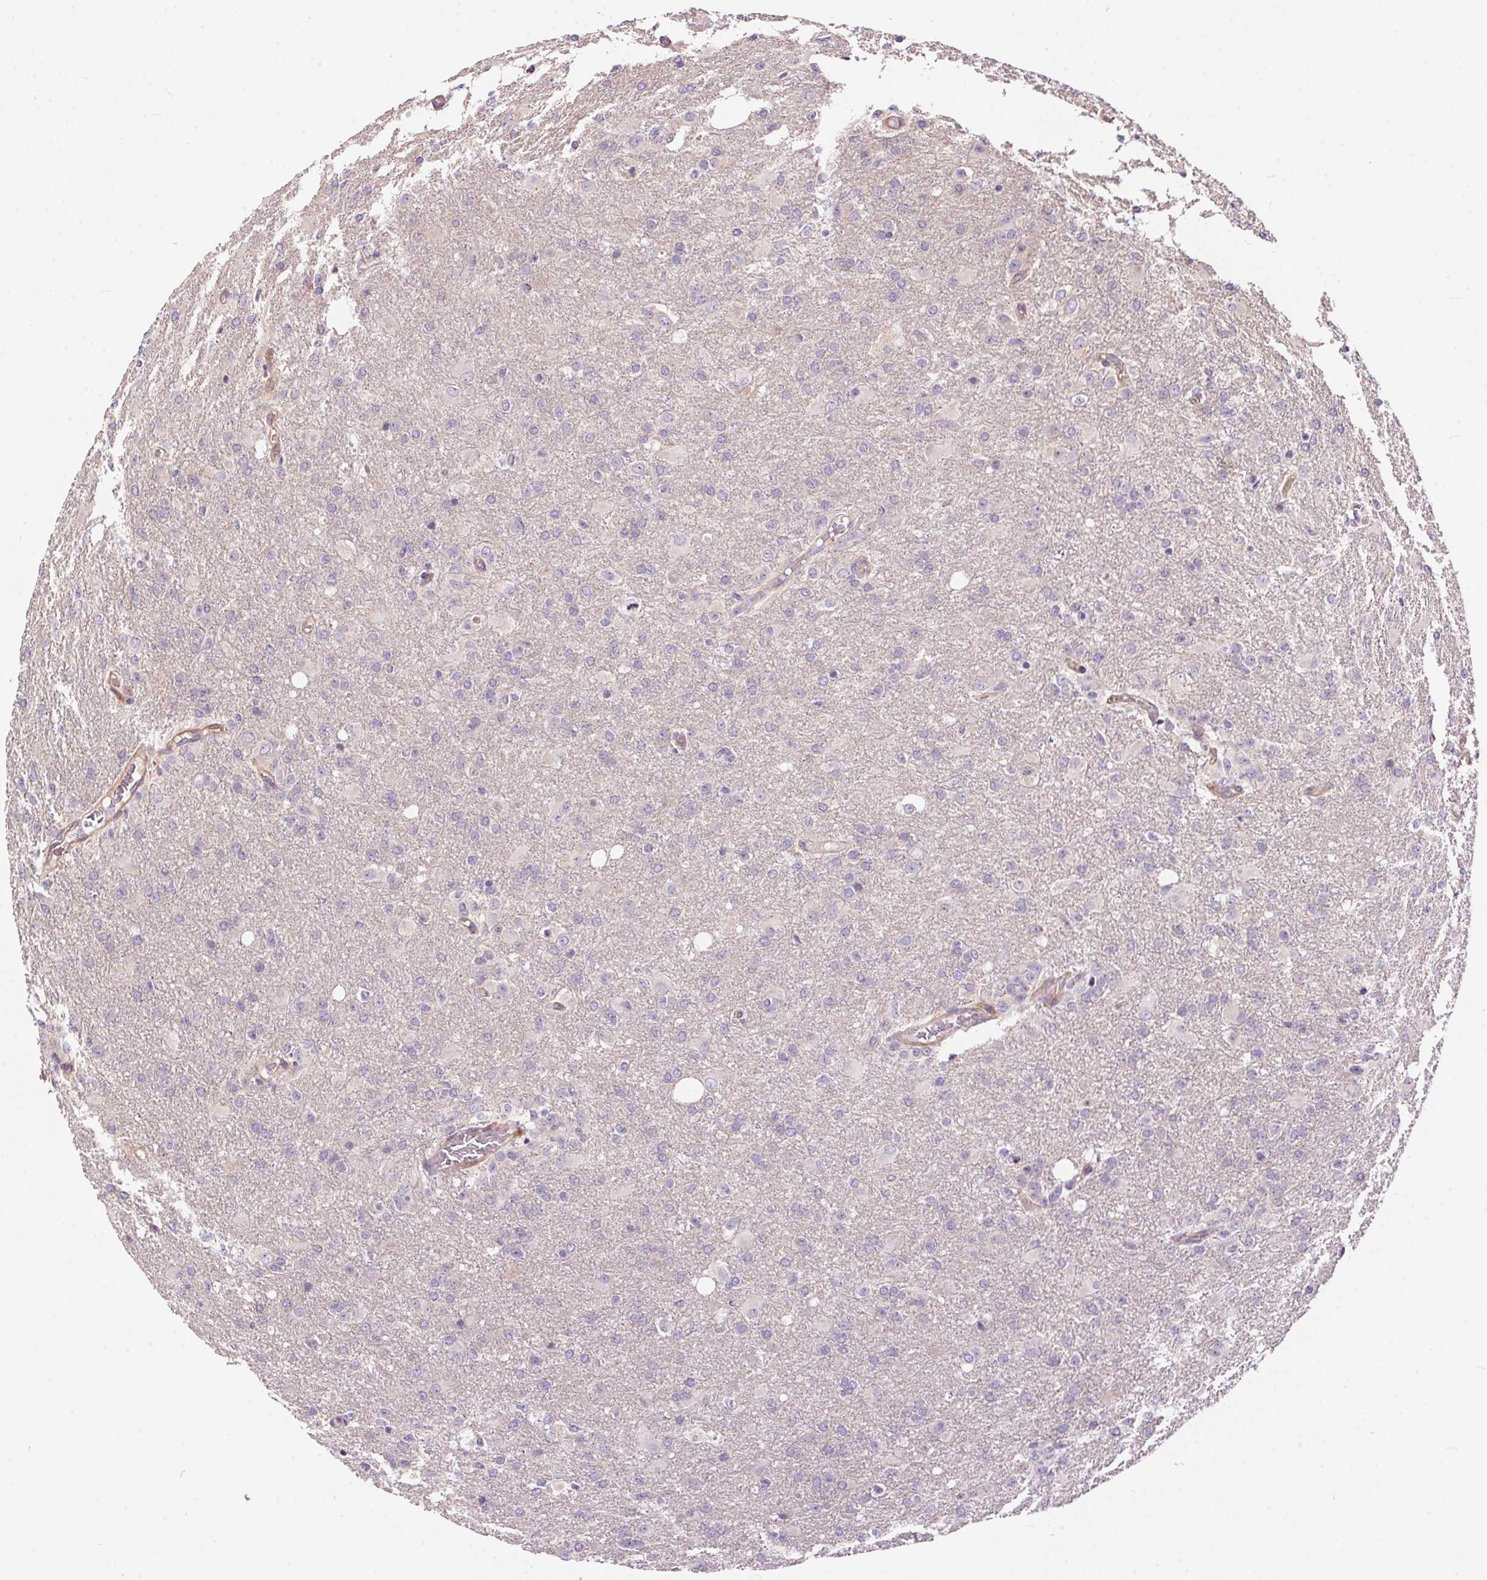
{"staining": {"intensity": "negative", "quantity": "none", "location": "none"}, "tissue": "glioma", "cell_type": "Tumor cells", "image_type": "cancer", "snomed": [{"axis": "morphology", "description": "Glioma, malignant, High grade"}, {"axis": "topography", "description": "Brain"}], "caption": "This is a image of IHC staining of glioma, which shows no staining in tumor cells.", "gene": "UNC13B", "patient": {"sex": "male", "age": 68}}